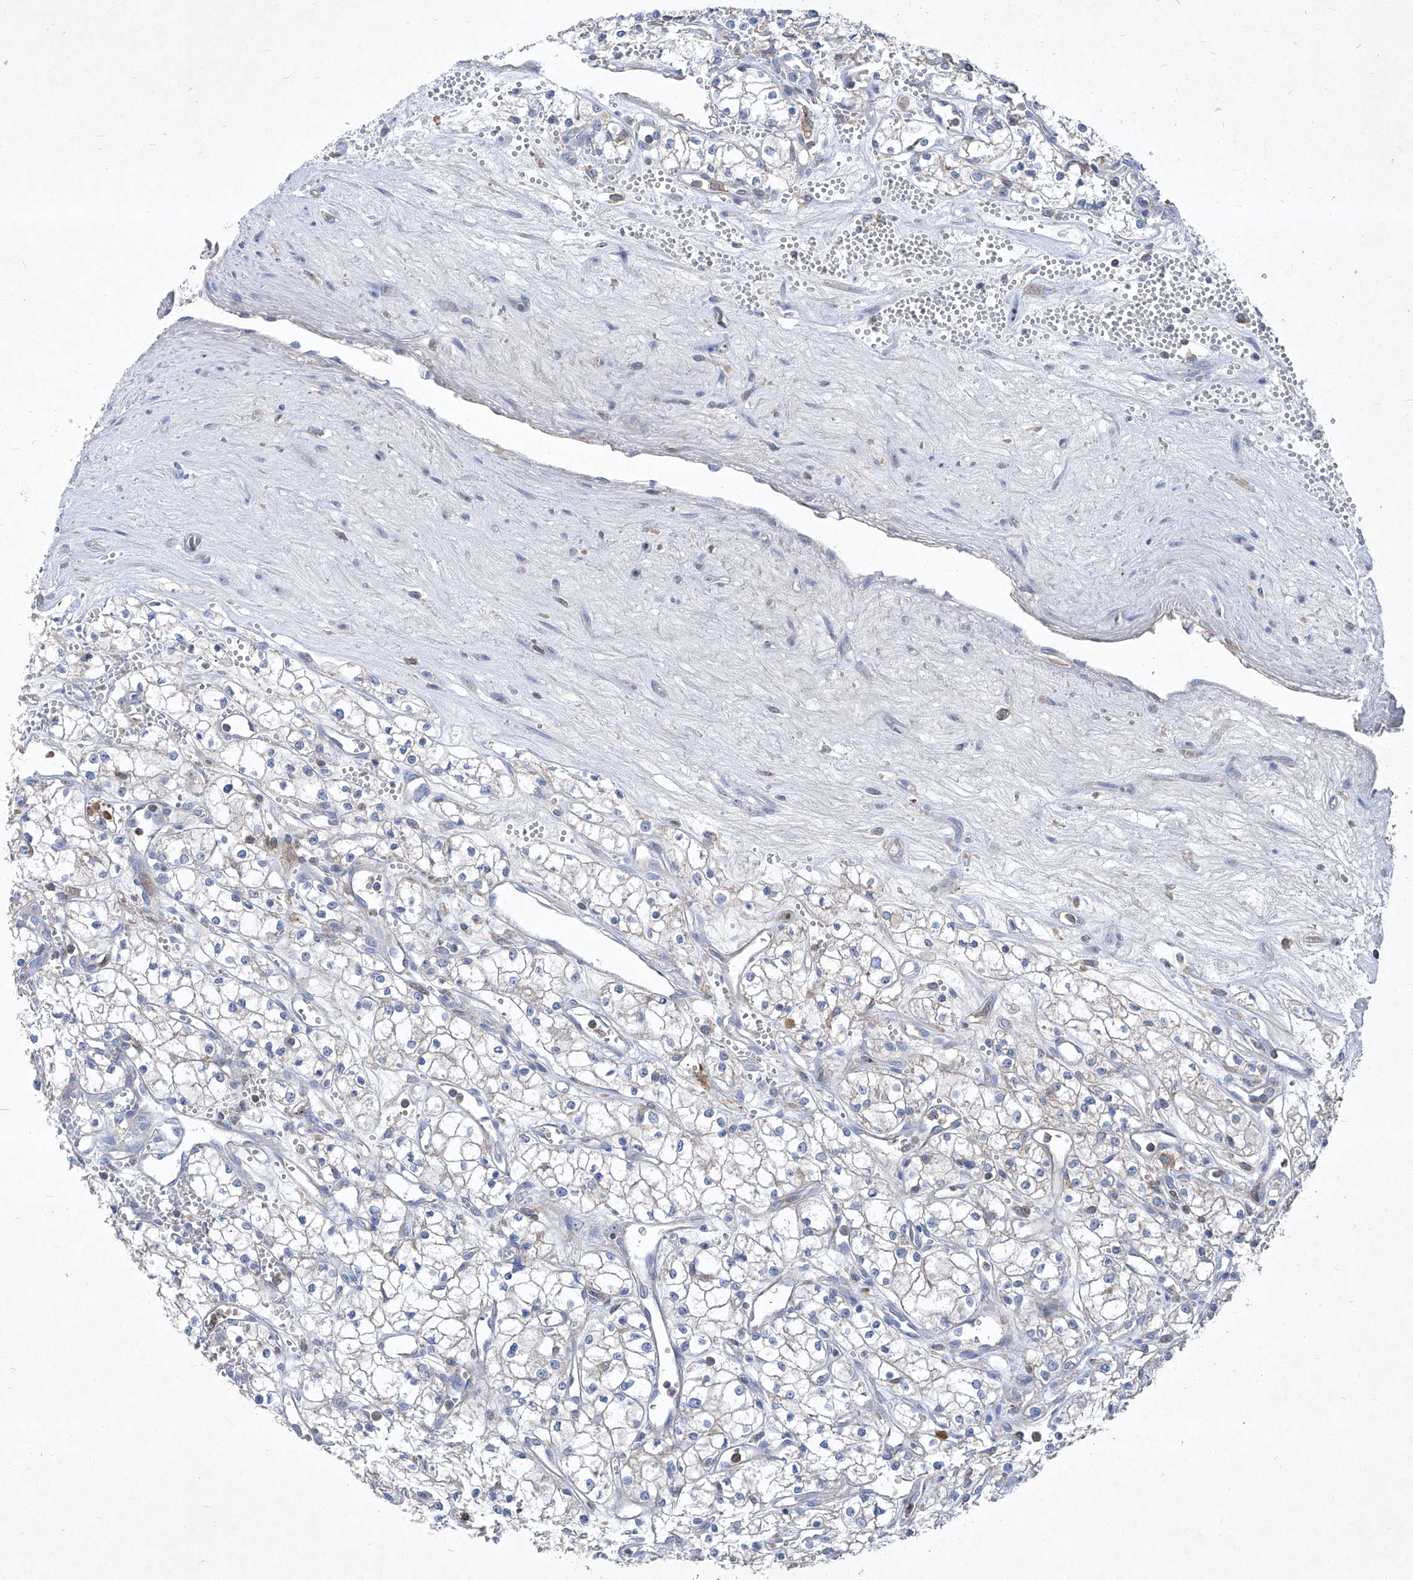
{"staining": {"intensity": "negative", "quantity": "none", "location": "none"}, "tissue": "renal cancer", "cell_type": "Tumor cells", "image_type": "cancer", "snomed": [{"axis": "morphology", "description": "Adenocarcinoma, NOS"}, {"axis": "topography", "description": "Kidney"}], "caption": "The micrograph displays no staining of tumor cells in adenocarcinoma (renal).", "gene": "EPHA8", "patient": {"sex": "male", "age": 59}}